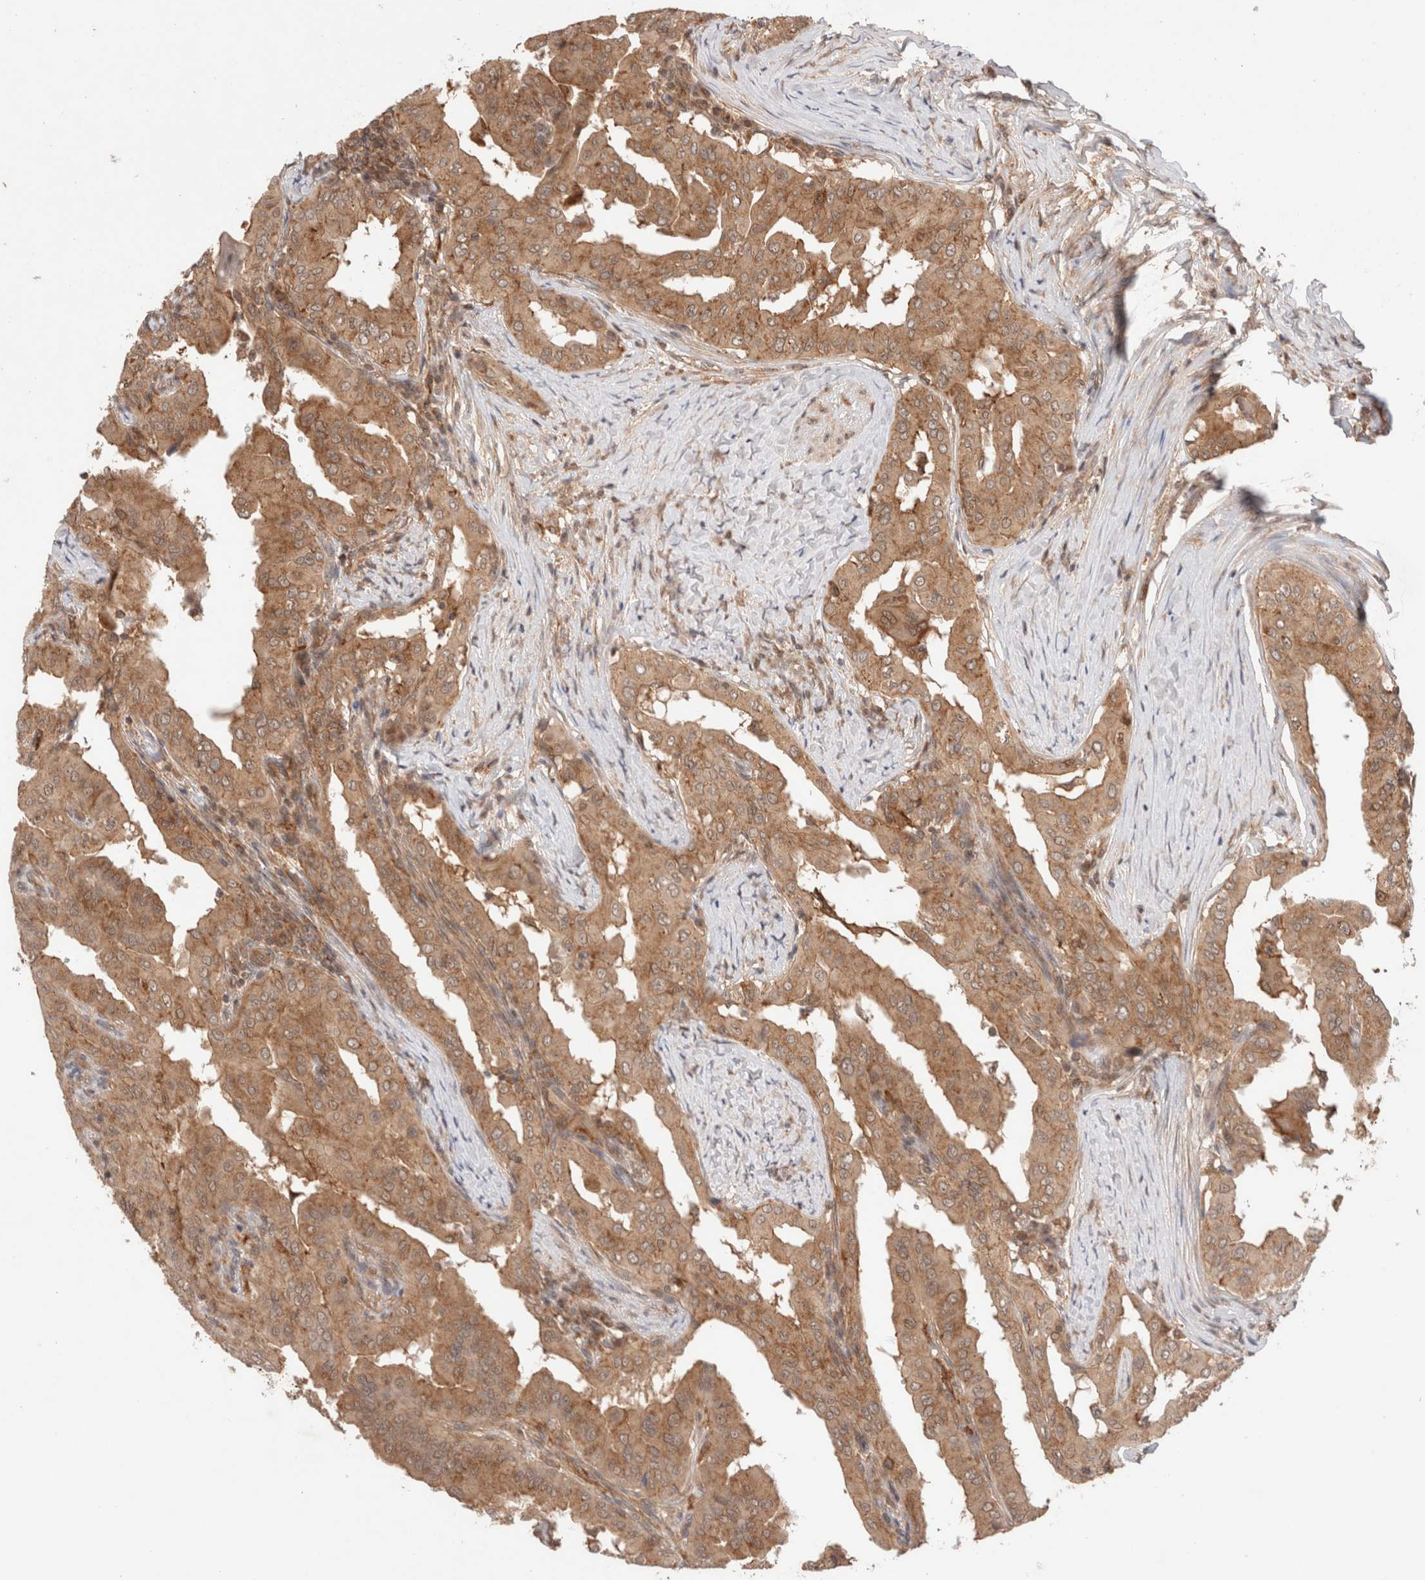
{"staining": {"intensity": "moderate", "quantity": ">75%", "location": "cytoplasmic/membranous"}, "tissue": "thyroid cancer", "cell_type": "Tumor cells", "image_type": "cancer", "snomed": [{"axis": "morphology", "description": "Papillary adenocarcinoma, NOS"}, {"axis": "topography", "description": "Thyroid gland"}], "caption": "About >75% of tumor cells in human thyroid papillary adenocarcinoma display moderate cytoplasmic/membranous protein staining as visualized by brown immunohistochemical staining.", "gene": "SIKE1", "patient": {"sex": "male", "age": 33}}